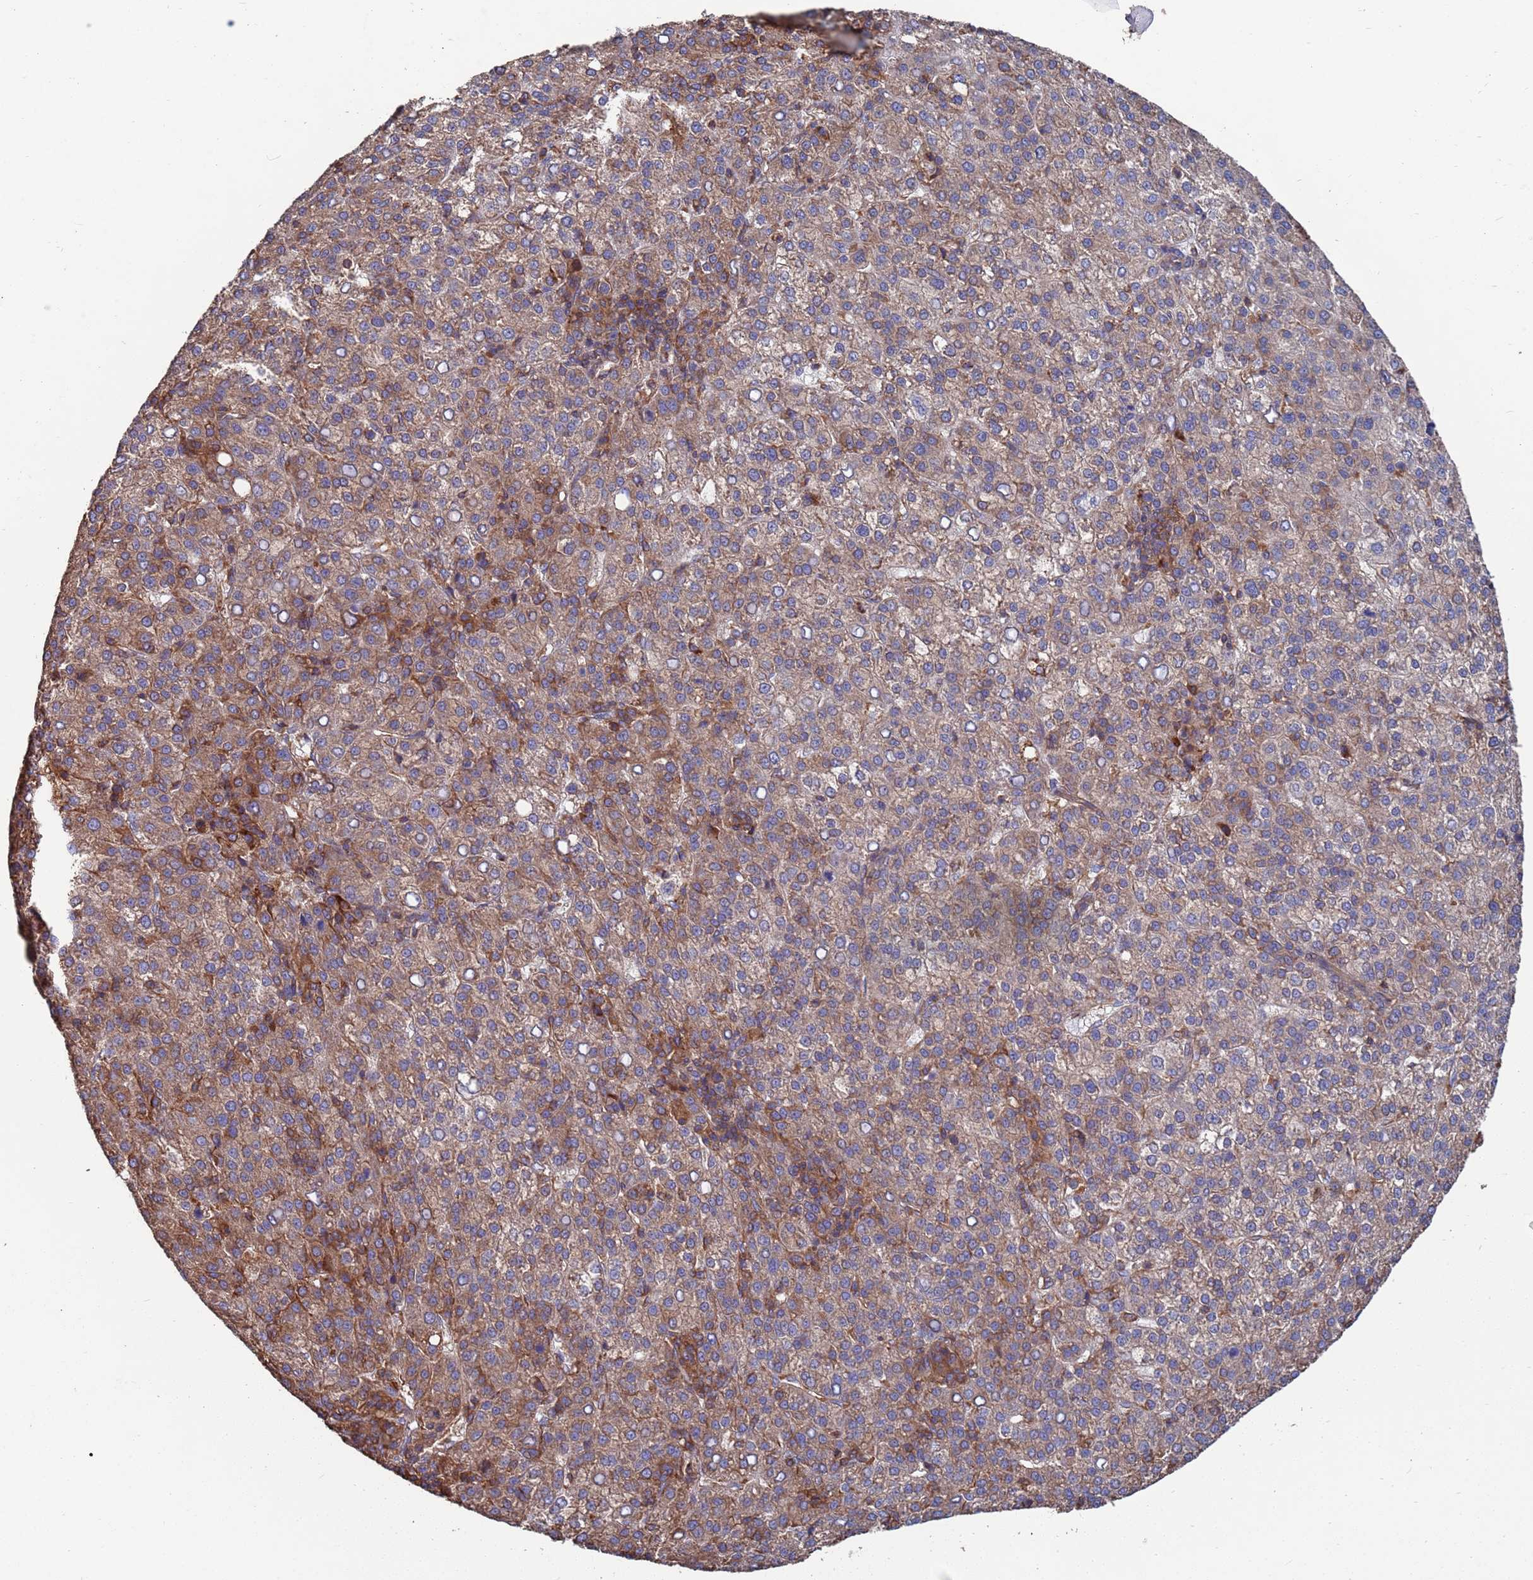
{"staining": {"intensity": "moderate", "quantity": "<25%", "location": "cytoplasmic/membranous"}, "tissue": "liver cancer", "cell_type": "Tumor cells", "image_type": "cancer", "snomed": [{"axis": "morphology", "description": "Carcinoma, Hepatocellular, NOS"}, {"axis": "topography", "description": "Liver"}], "caption": "Human liver cancer stained for a protein (brown) reveals moderate cytoplasmic/membranous positive expression in approximately <25% of tumor cells.", "gene": "PYCR1", "patient": {"sex": "female", "age": 58}}